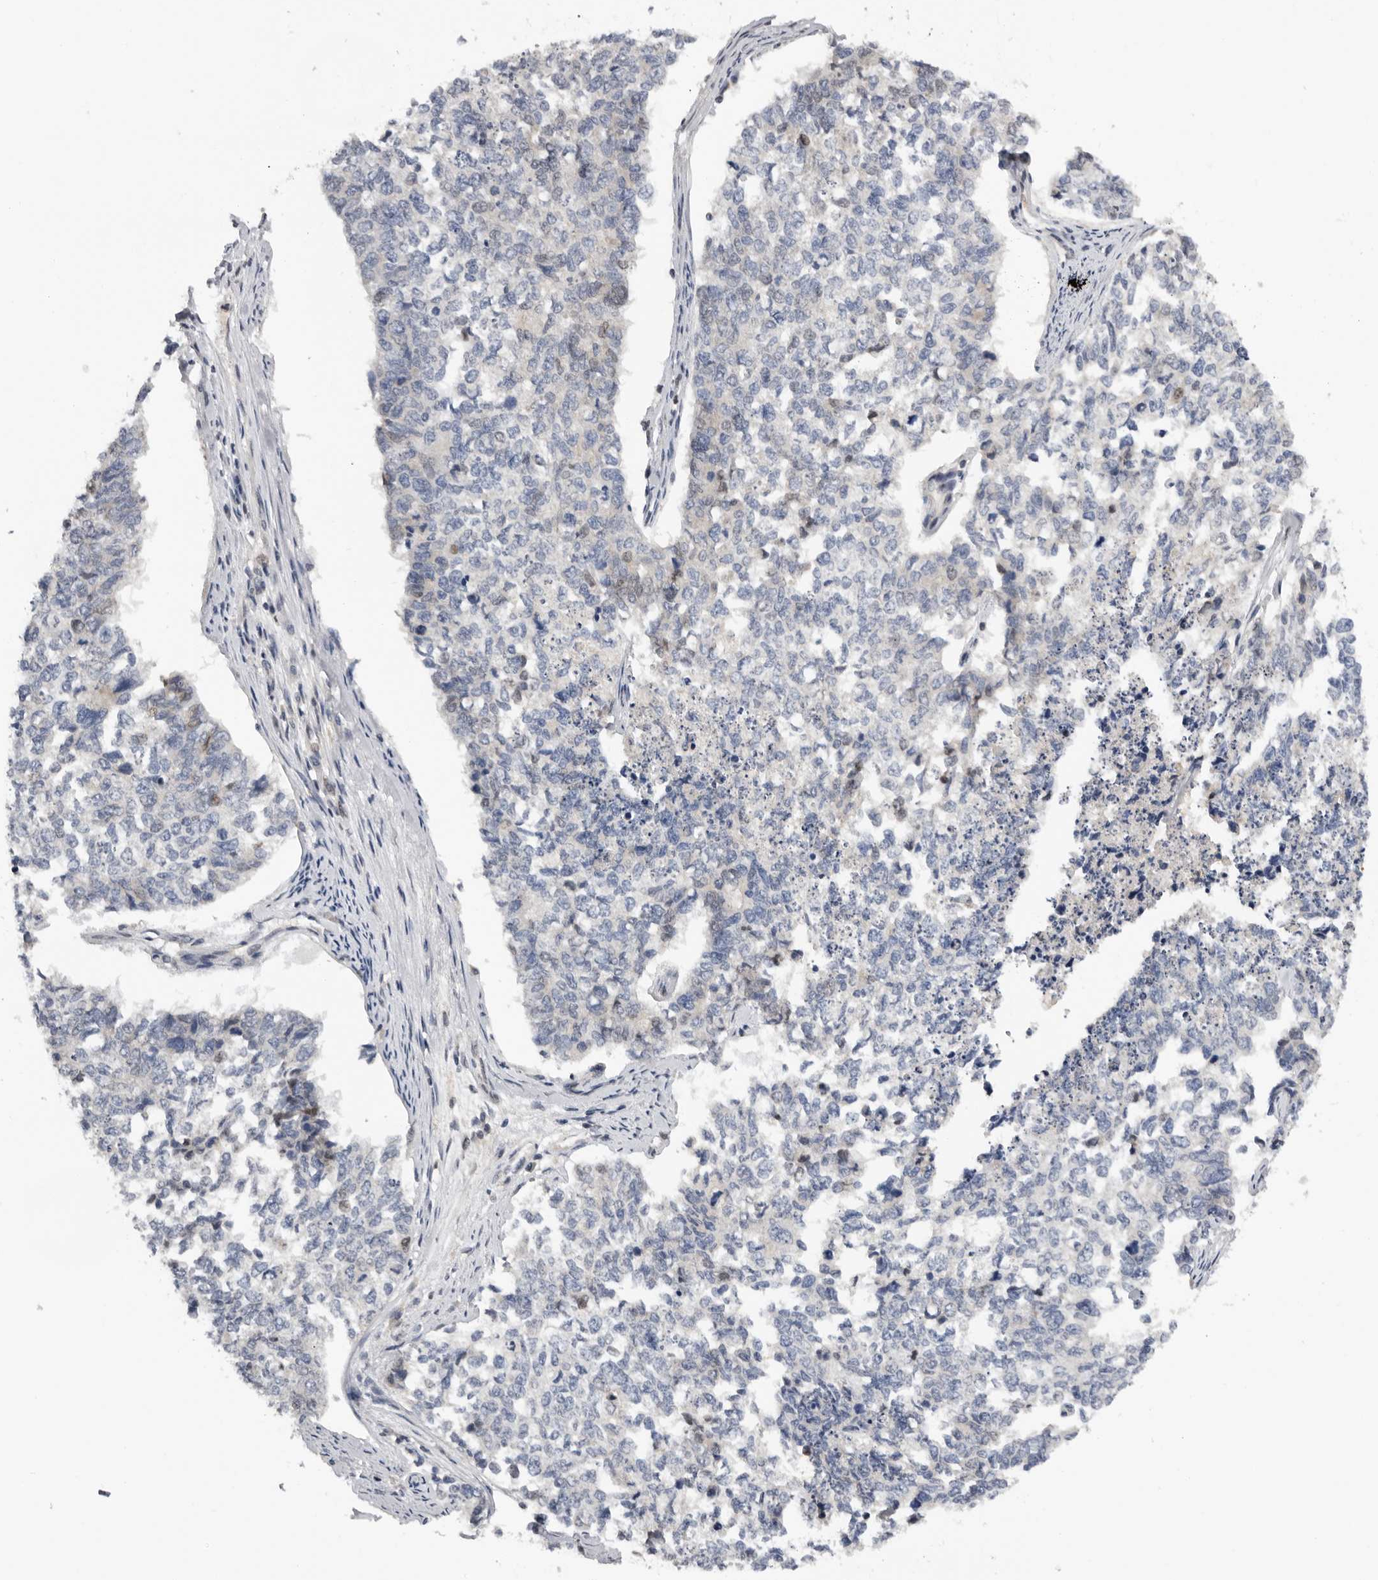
{"staining": {"intensity": "negative", "quantity": "none", "location": "none"}, "tissue": "cervical cancer", "cell_type": "Tumor cells", "image_type": "cancer", "snomed": [{"axis": "morphology", "description": "Squamous cell carcinoma, NOS"}, {"axis": "topography", "description": "Cervix"}], "caption": "Immunohistochemical staining of human squamous cell carcinoma (cervical) reveals no significant staining in tumor cells.", "gene": "KIF2B", "patient": {"sex": "female", "age": 63}}